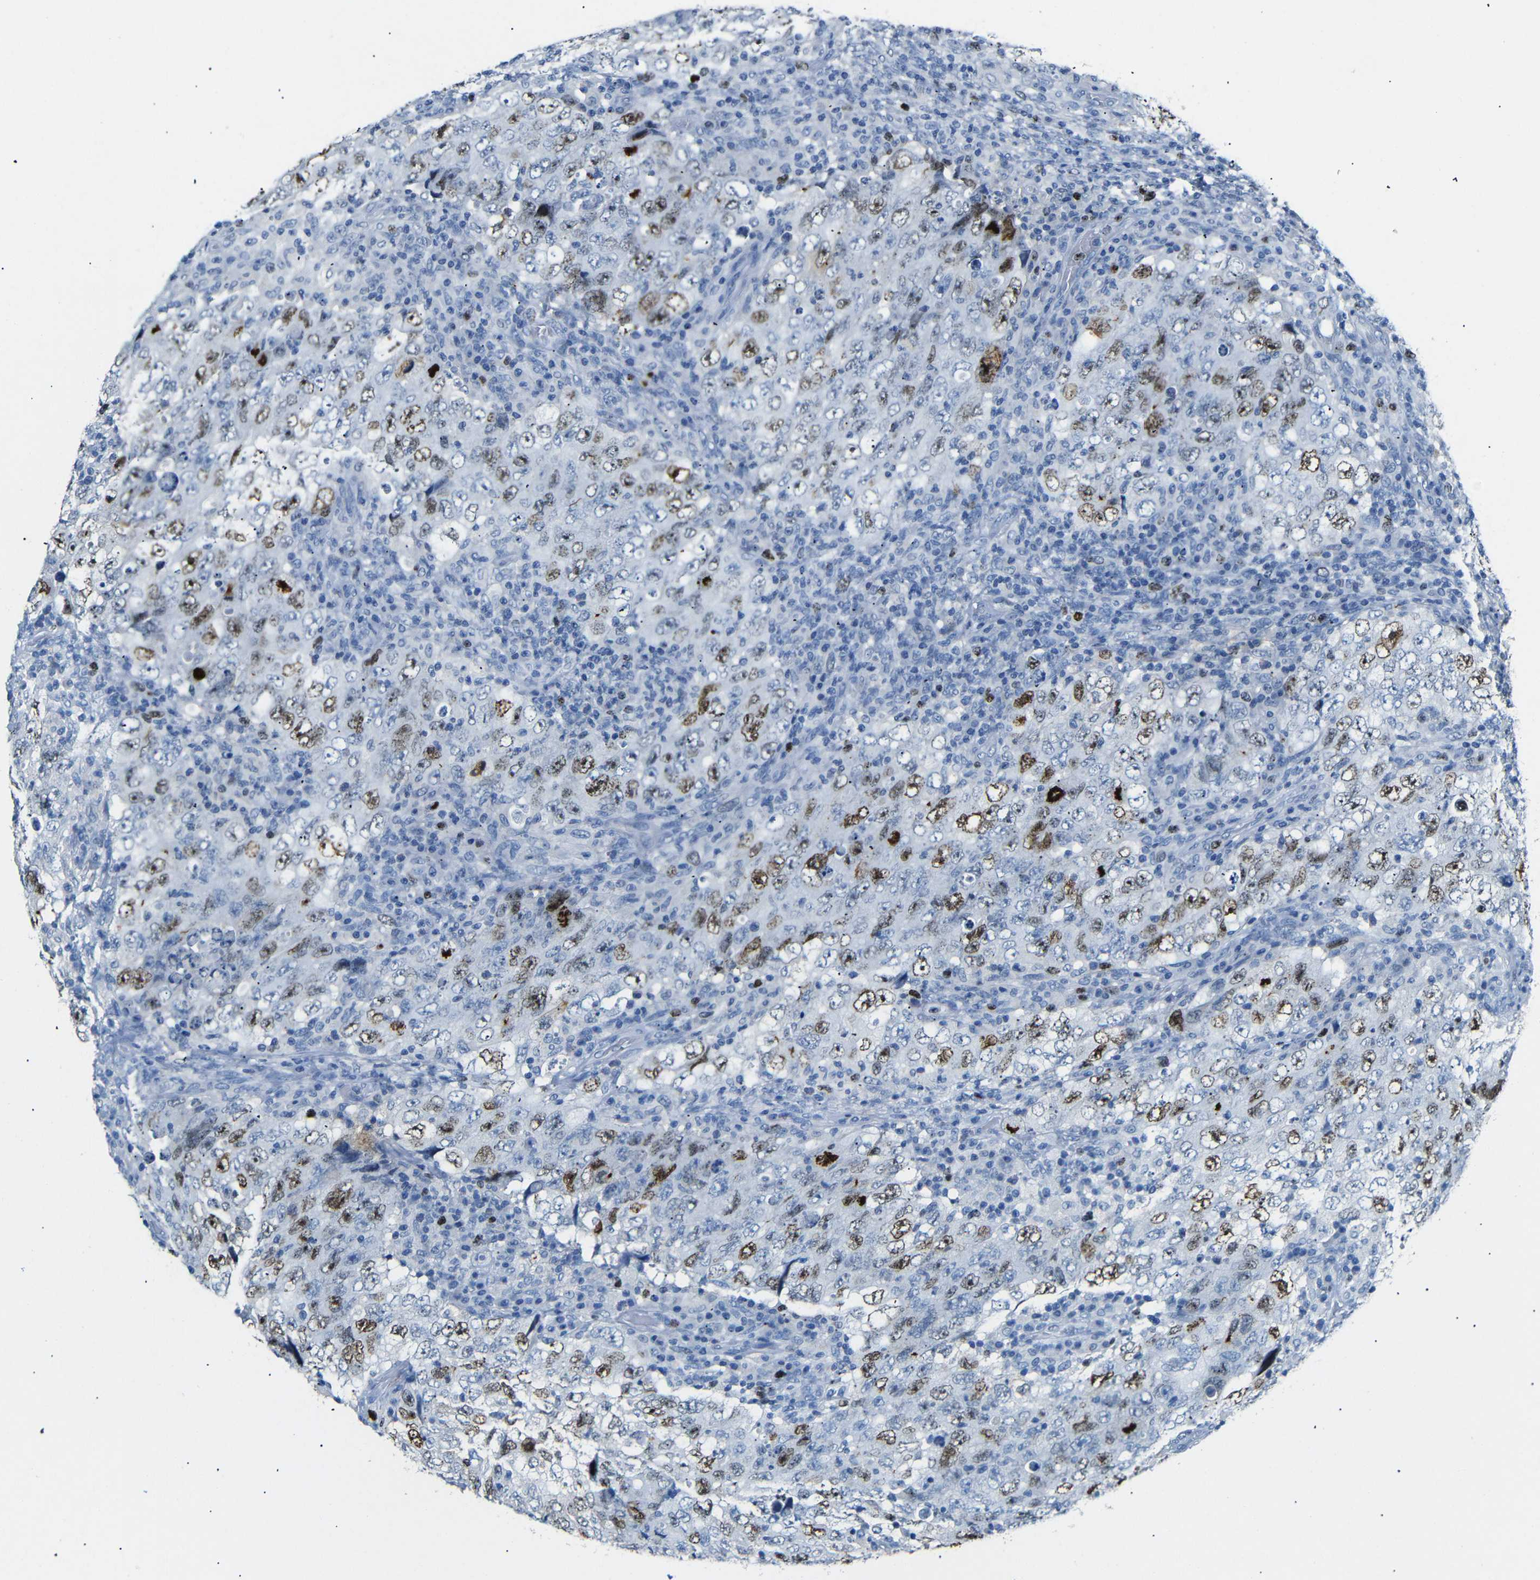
{"staining": {"intensity": "moderate", "quantity": "25%-75%", "location": "nuclear"}, "tissue": "testis cancer", "cell_type": "Tumor cells", "image_type": "cancer", "snomed": [{"axis": "morphology", "description": "Carcinoma, Embryonal, NOS"}, {"axis": "topography", "description": "Testis"}], "caption": "A high-resolution image shows immunohistochemistry (IHC) staining of testis cancer (embryonal carcinoma), which demonstrates moderate nuclear staining in approximately 25%-75% of tumor cells.", "gene": "INCENP", "patient": {"sex": "male", "age": 26}}